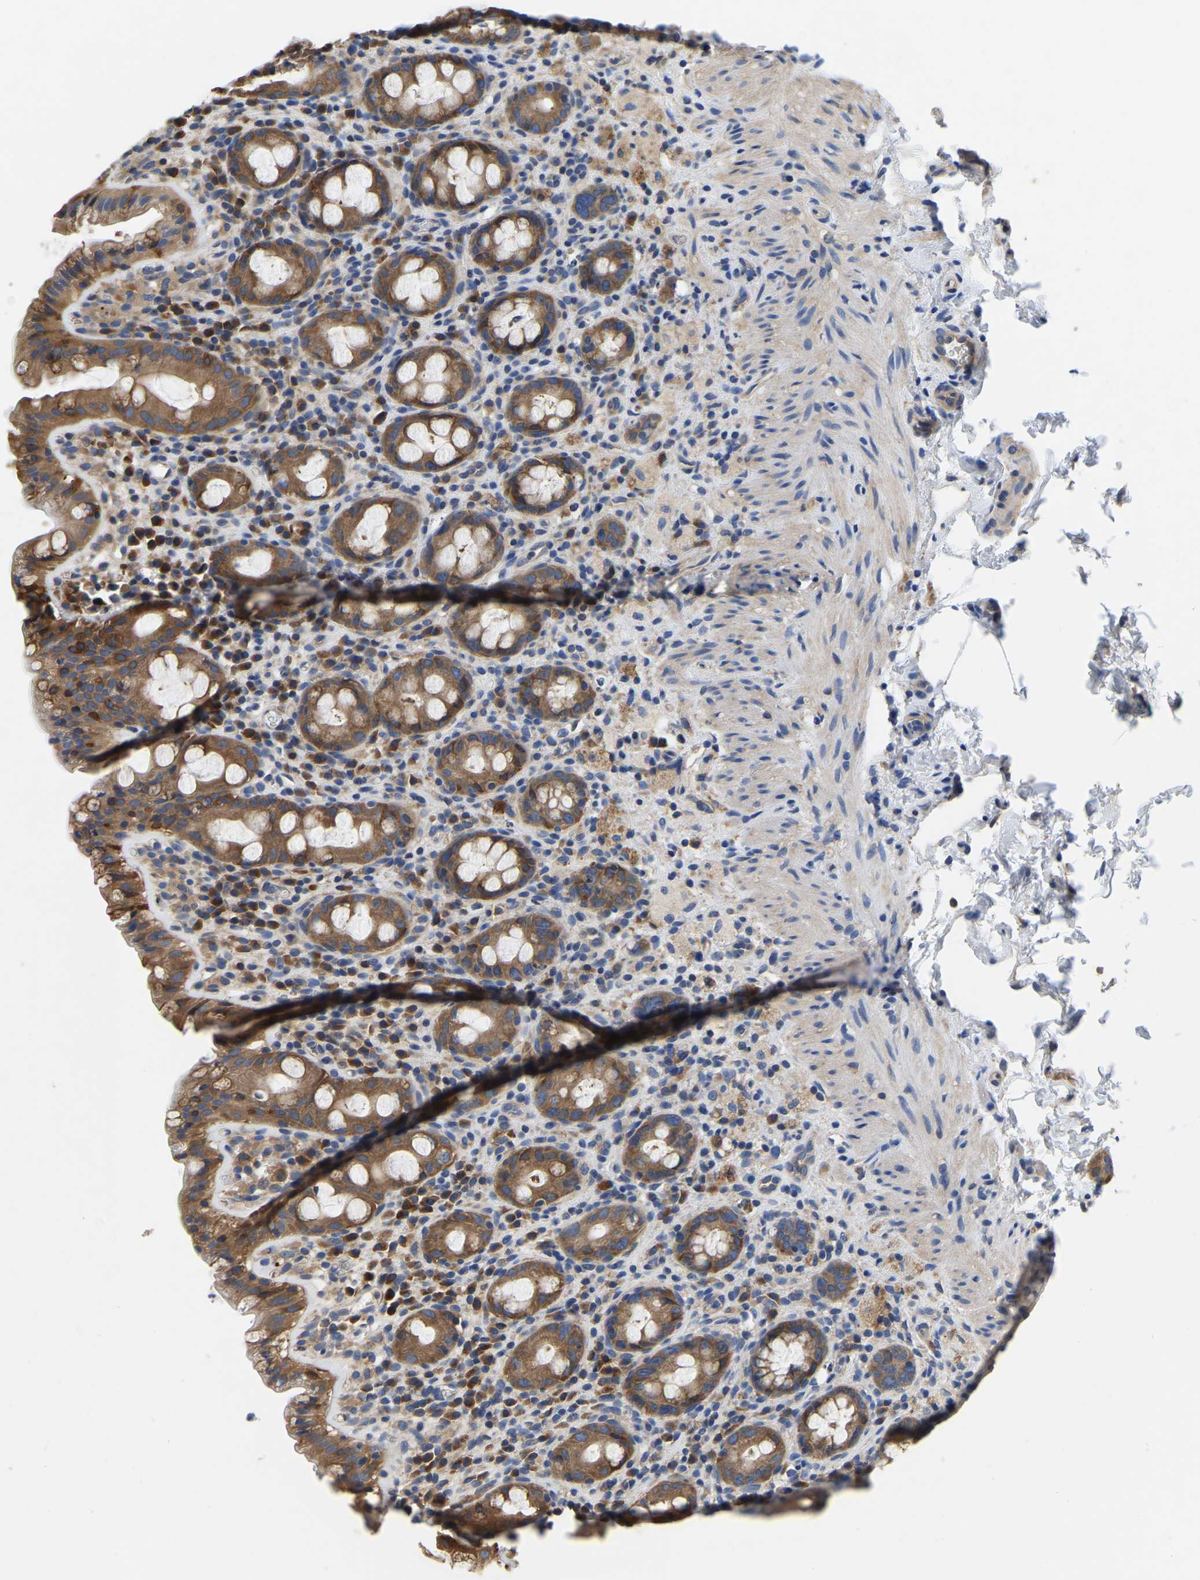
{"staining": {"intensity": "moderate", "quantity": ">75%", "location": "cytoplasmic/membranous"}, "tissue": "rectum", "cell_type": "Glandular cells", "image_type": "normal", "snomed": [{"axis": "morphology", "description": "Normal tissue, NOS"}, {"axis": "topography", "description": "Rectum"}], "caption": "Rectum stained with a brown dye displays moderate cytoplasmic/membranous positive staining in about >75% of glandular cells.", "gene": "GARS1", "patient": {"sex": "male", "age": 44}}